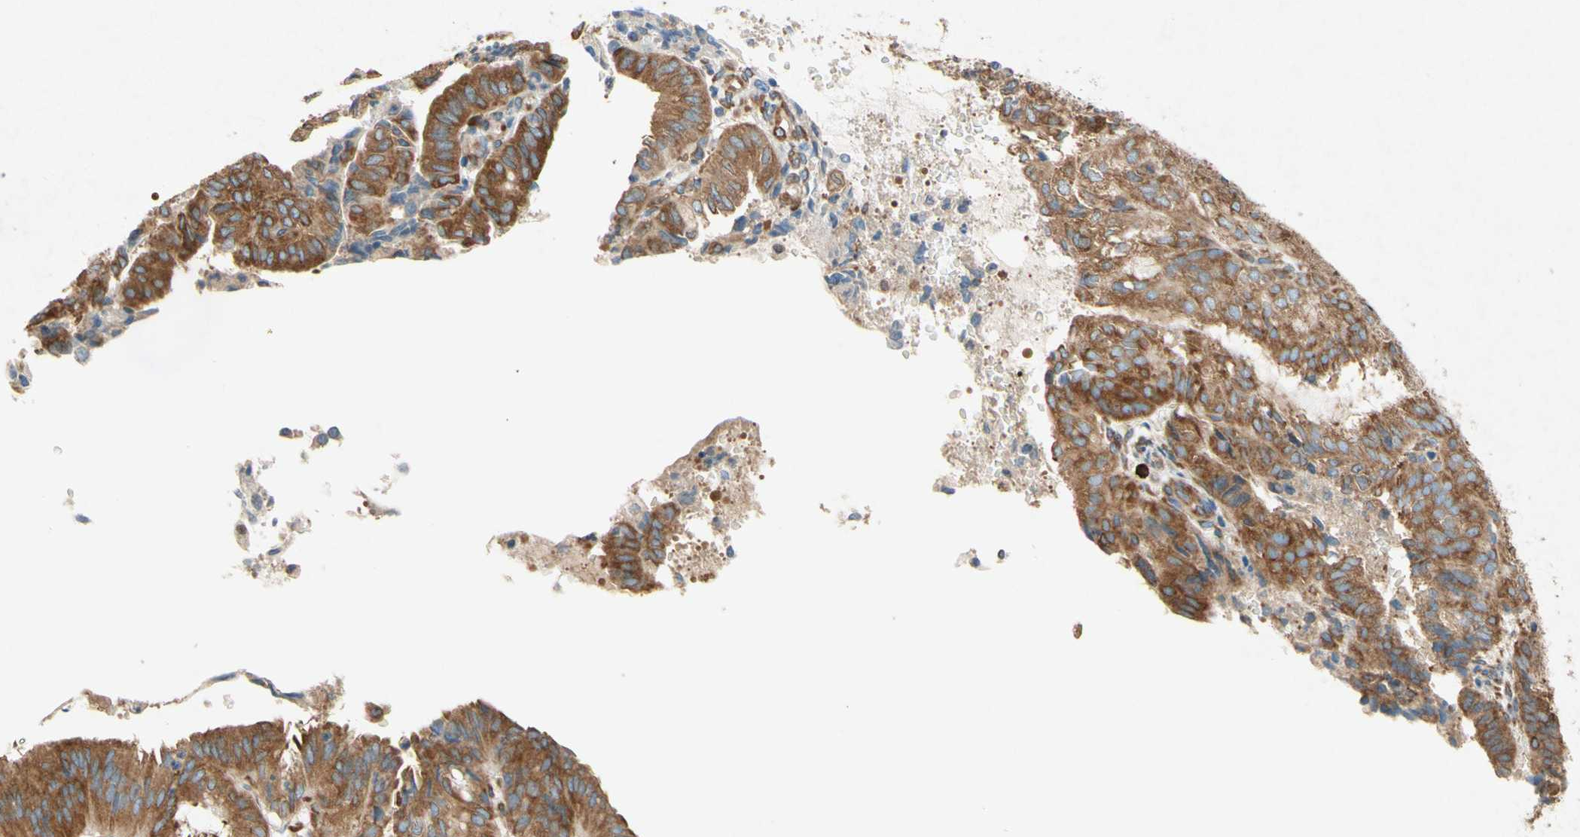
{"staining": {"intensity": "moderate", "quantity": ">75%", "location": "cytoplasmic/membranous"}, "tissue": "endometrial cancer", "cell_type": "Tumor cells", "image_type": "cancer", "snomed": [{"axis": "morphology", "description": "Adenocarcinoma, NOS"}, {"axis": "topography", "description": "Uterus"}], "caption": "Immunohistochemistry staining of adenocarcinoma (endometrial), which demonstrates medium levels of moderate cytoplasmic/membranous staining in approximately >75% of tumor cells indicating moderate cytoplasmic/membranous protein positivity. The staining was performed using DAB (brown) for protein detection and nuclei were counterstained in hematoxylin (blue).", "gene": "PABPC1", "patient": {"sex": "female", "age": 60}}